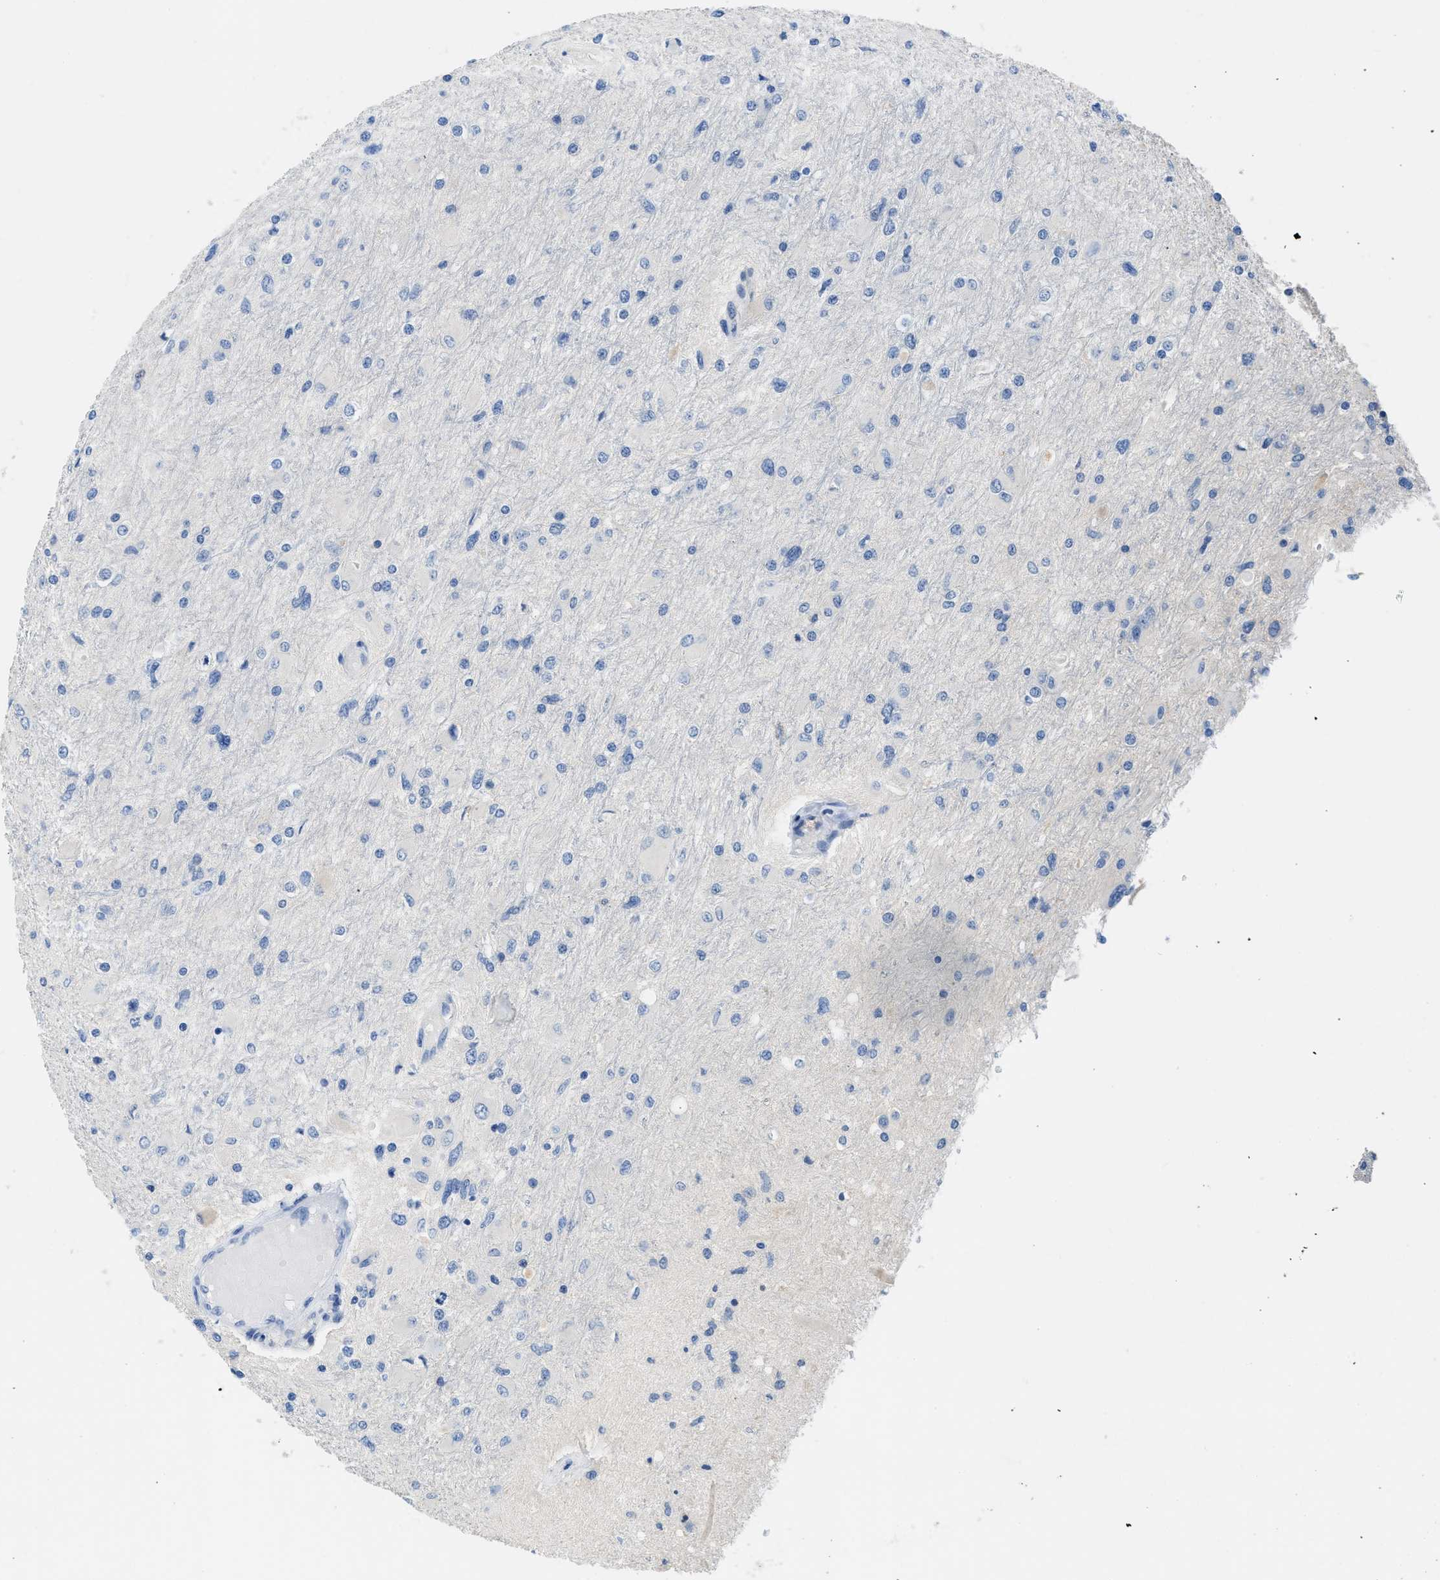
{"staining": {"intensity": "negative", "quantity": "none", "location": "none"}, "tissue": "glioma", "cell_type": "Tumor cells", "image_type": "cancer", "snomed": [{"axis": "morphology", "description": "Glioma, malignant, High grade"}, {"axis": "topography", "description": "Cerebral cortex"}], "caption": "The photomicrograph shows no significant staining in tumor cells of malignant glioma (high-grade).", "gene": "SPEG", "patient": {"sex": "female", "age": 36}}